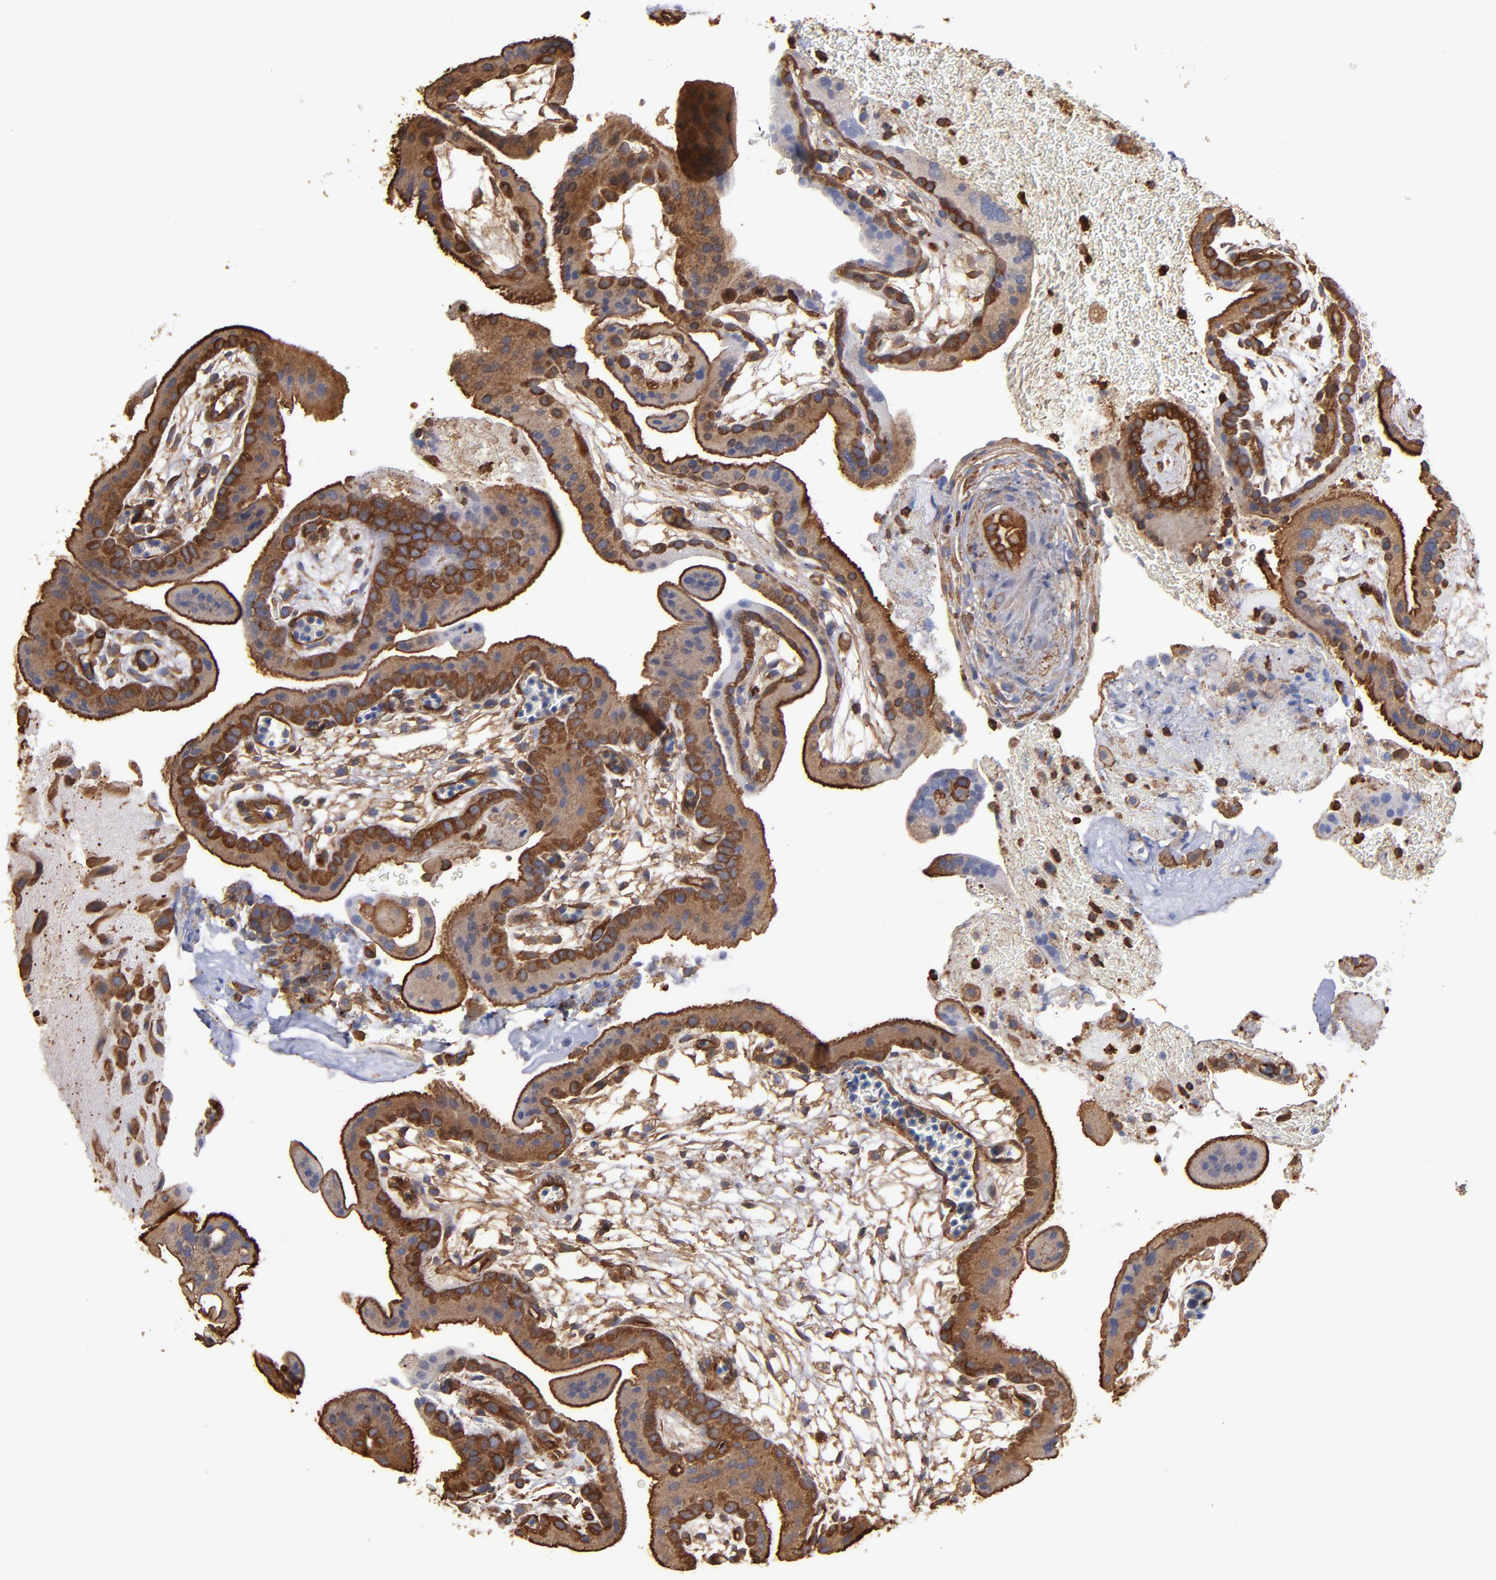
{"staining": {"intensity": "moderate", "quantity": ">75%", "location": "cytoplasmic/membranous"}, "tissue": "placenta", "cell_type": "Decidual cells", "image_type": "normal", "snomed": [{"axis": "morphology", "description": "Normal tissue, NOS"}, {"axis": "topography", "description": "Placenta"}], "caption": "IHC photomicrograph of normal placenta stained for a protein (brown), which reveals medium levels of moderate cytoplasmic/membranous staining in about >75% of decidual cells.", "gene": "ACTN4", "patient": {"sex": "female", "age": 19}}